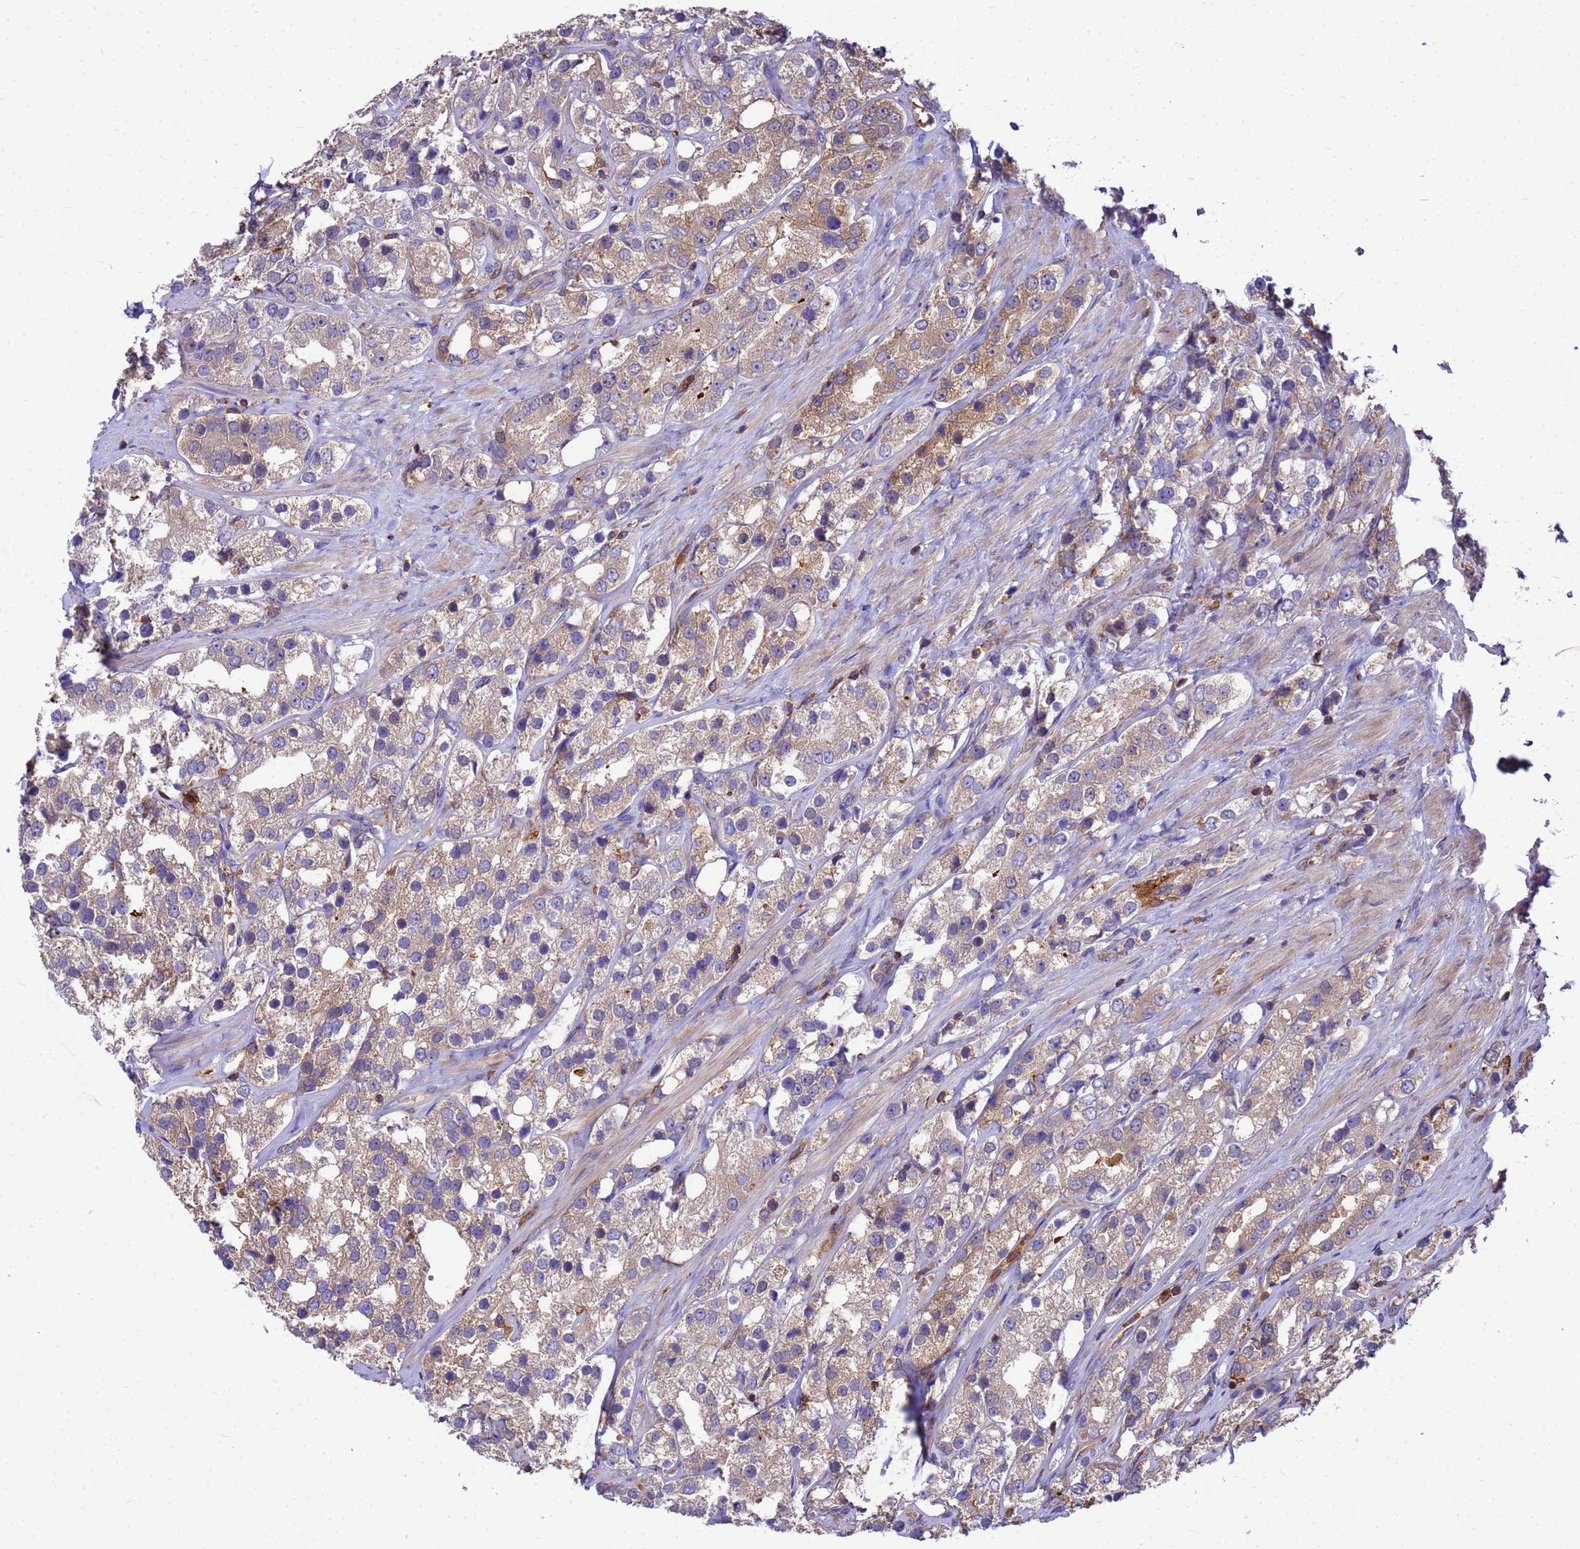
{"staining": {"intensity": "moderate", "quantity": "<25%", "location": "cytoplasmic/membranous"}, "tissue": "prostate cancer", "cell_type": "Tumor cells", "image_type": "cancer", "snomed": [{"axis": "morphology", "description": "Adenocarcinoma, NOS"}, {"axis": "topography", "description": "Prostate"}], "caption": "Prostate cancer stained with immunohistochemistry (IHC) reveals moderate cytoplasmic/membranous positivity in about <25% of tumor cells. The staining was performed using DAB, with brown indicating positive protein expression. Nuclei are stained blue with hematoxylin.", "gene": "ZNF235", "patient": {"sex": "male", "age": 79}}